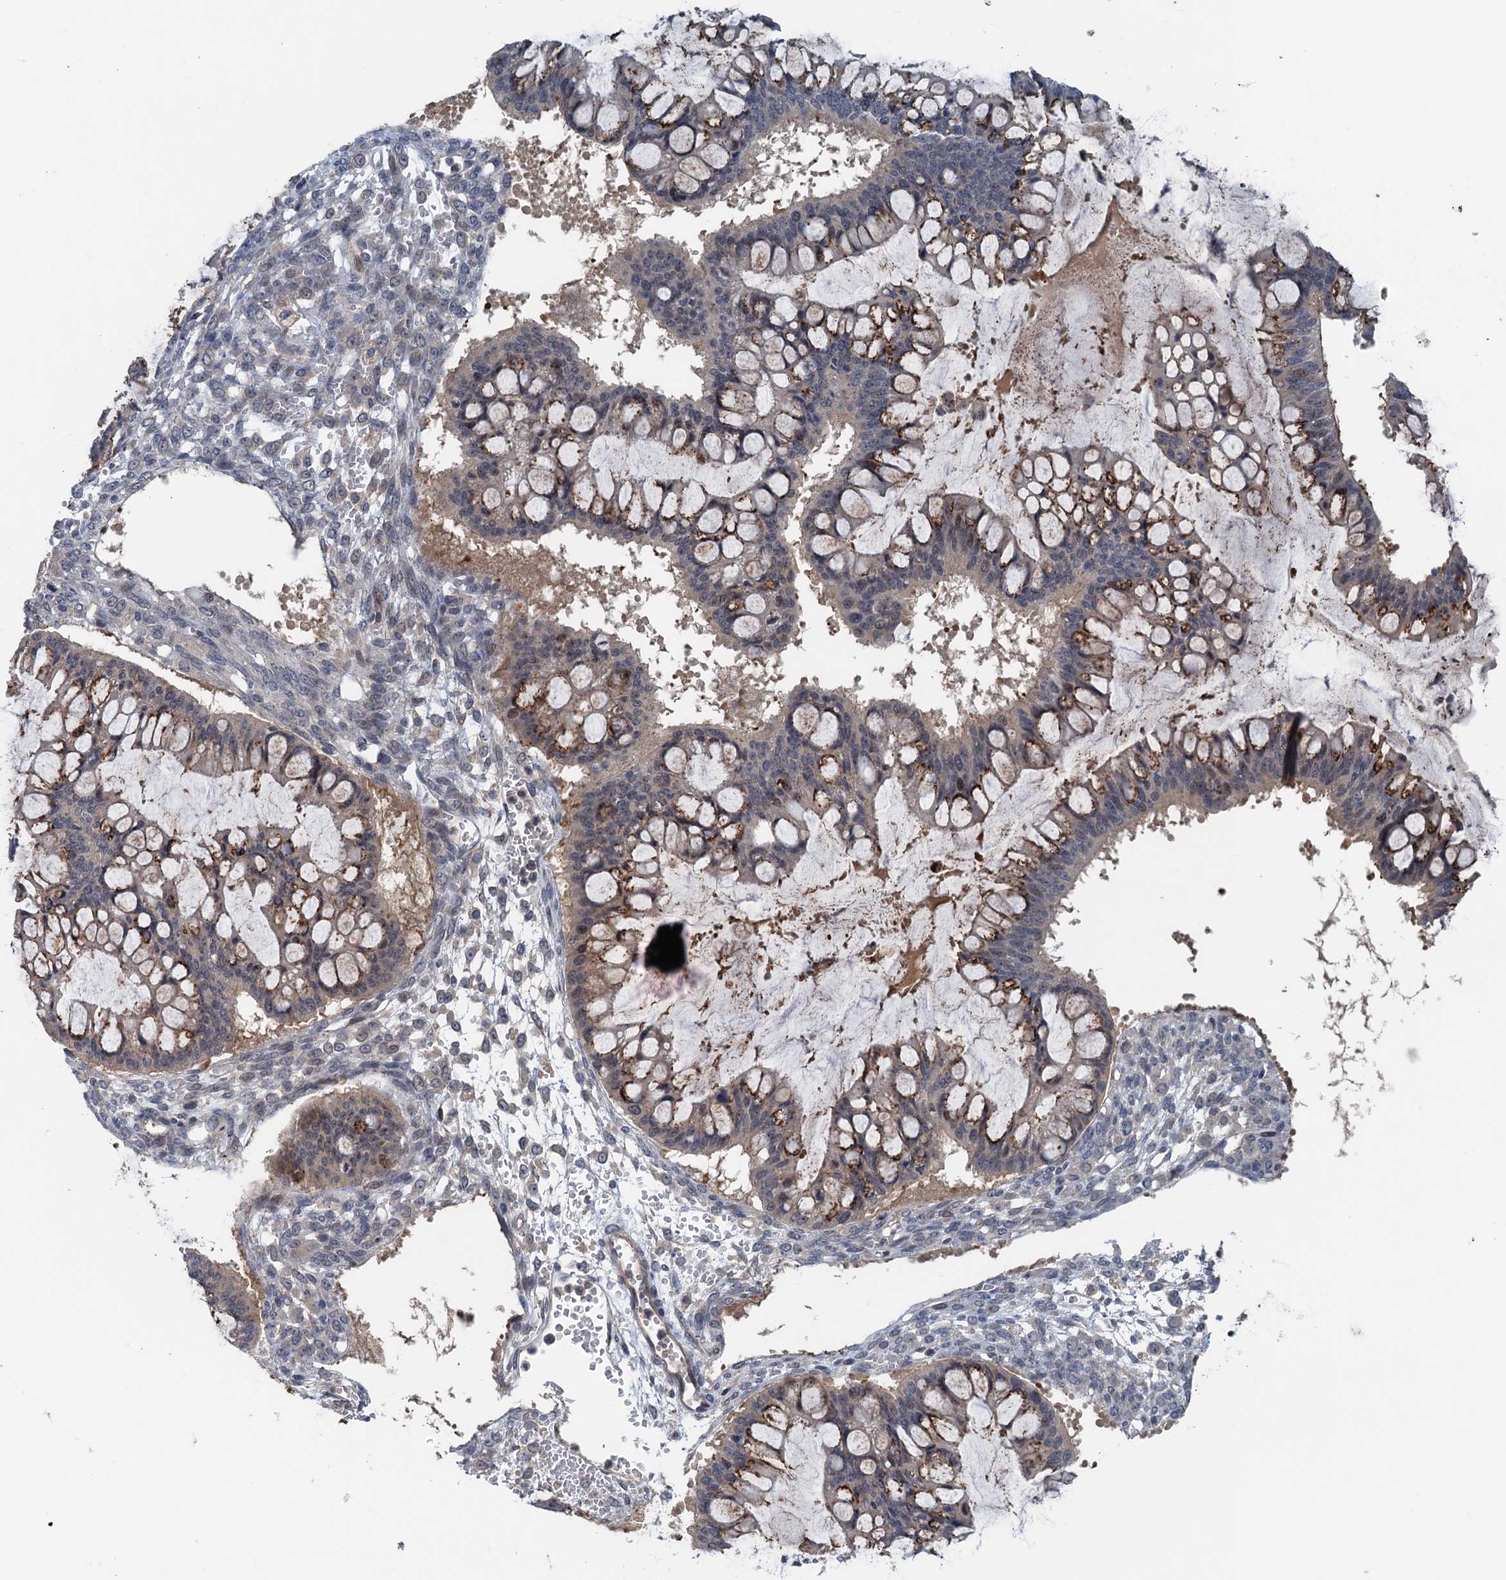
{"staining": {"intensity": "moderate", "quantity": "<25%", "location": "cytoplasmic/membranous"}, "tissue": "ovarian cancer", "cell_type": "Tumor cells", "image_type": "cancer", "snomed": [{"axis": "morphology", "description": "Cystadenocarcinoma, mucinous, NOS"}, {"axis": "topography", "description": "Ovary"}], "caption": "Immunohistochemistry histopathology image of neoplastic tissue: ovarian mucinous cystadenocarcinoma stained using immunohistochemistry (IHC) exhibits low levels of moderate protein expression localized specifically in the cytoplasmic/membranous of tumor cells, appearing as a cytoplasmic/membranous brown color.", "gene": "RNF165", "patient": {"sex": "female", "age": 73}}